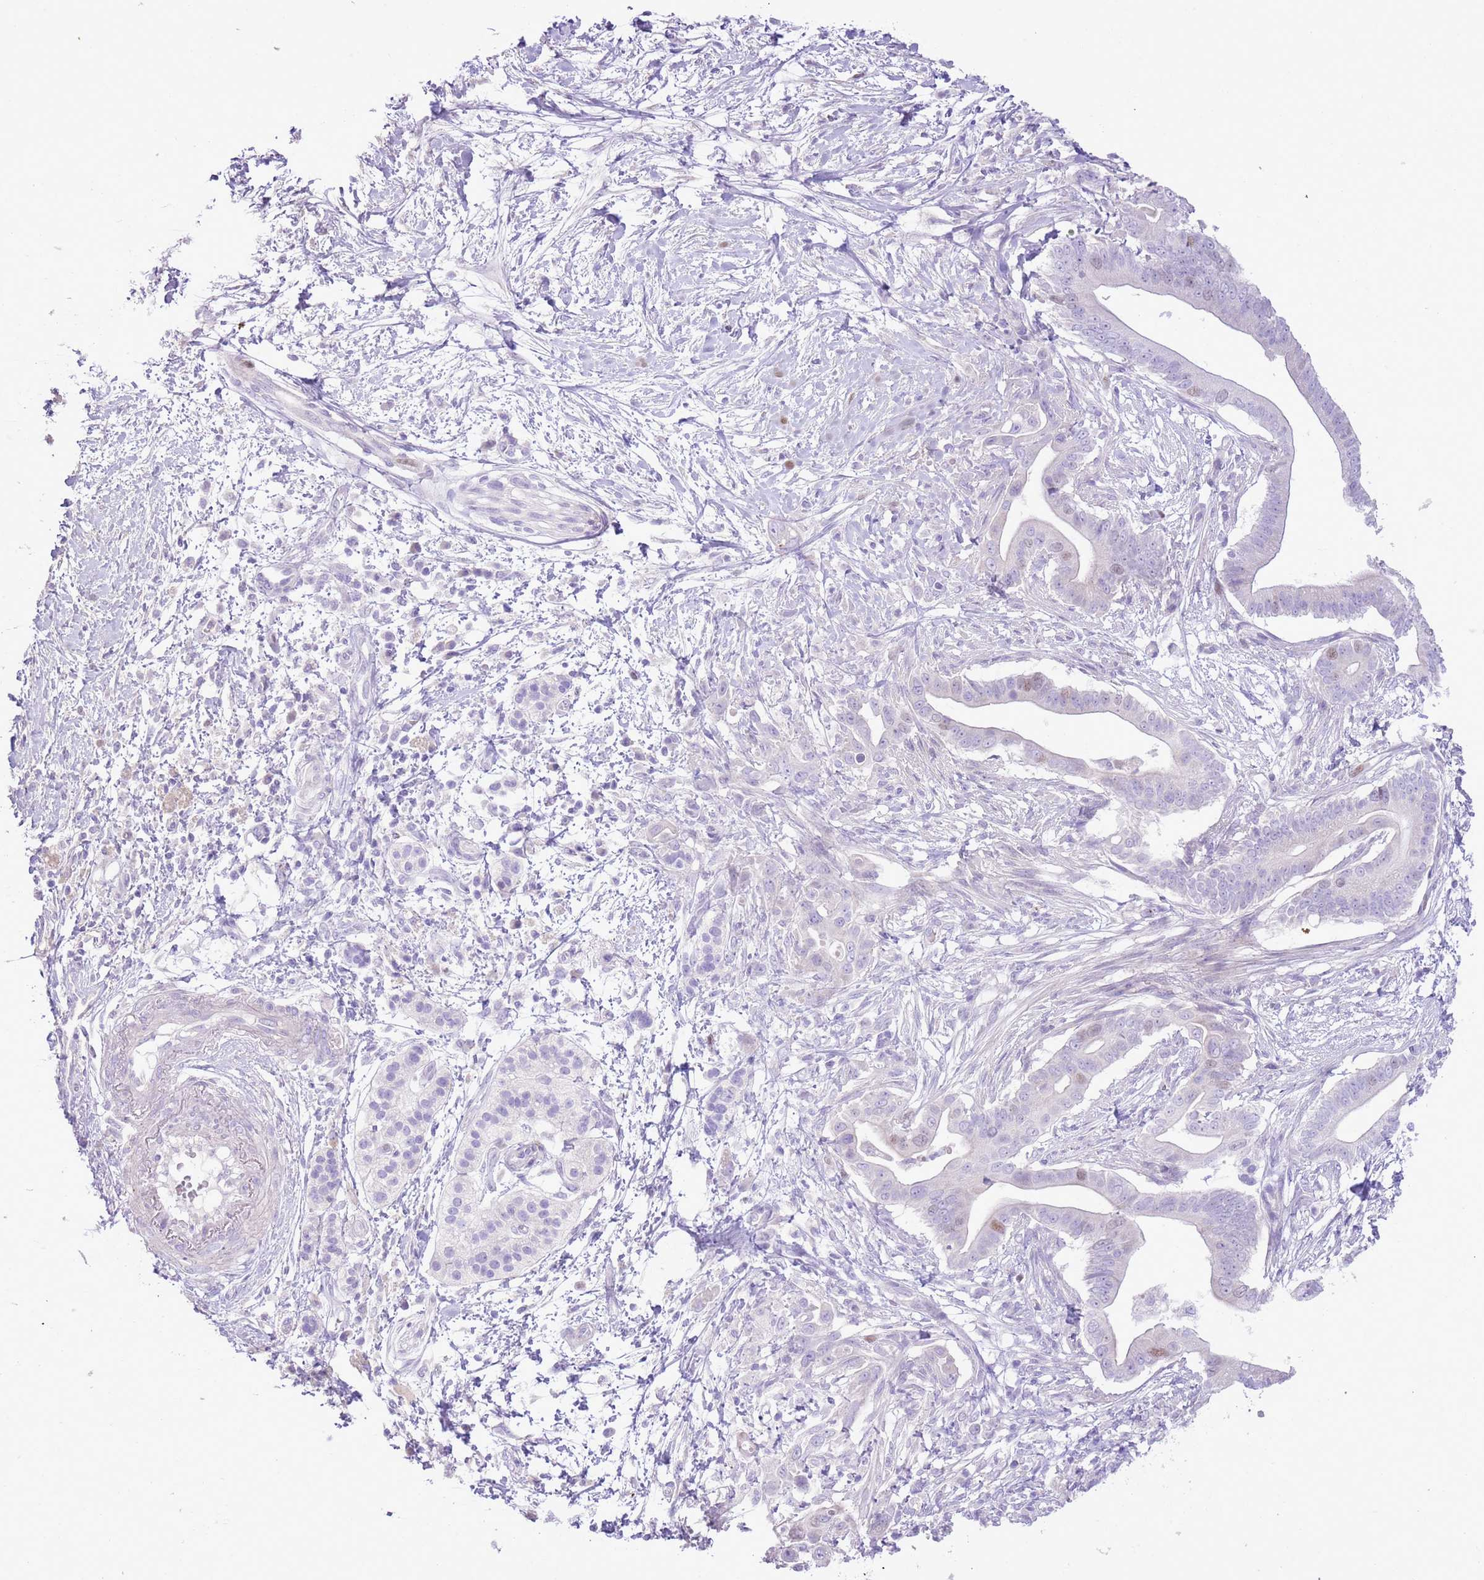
{"staining": {"intensity": "negative", "quantity": "none", "location": "none"}, "tissue": "pancreatic cancer", "cell_type": "Tumor cells", "image_type": "cancer", "snomed": [{"axis": "morphology", "description": "Adenocarcinoma, NOS"}, {"axis": "topography", "description": "Pancreas"}], "caption": "IHC micrograph of neoplastic tissue: human adenocarcinoma (pancreatic) stained with DAB (3,3'-diaminobenzidine) exhibits no significant protein positivity in tumor cells. The staining is performed using DAB brown chromogen with nuclei counter-stained in using hematoxylin.", "gene": "GMNN", "patient": {"sex": "male", "age": 68}}